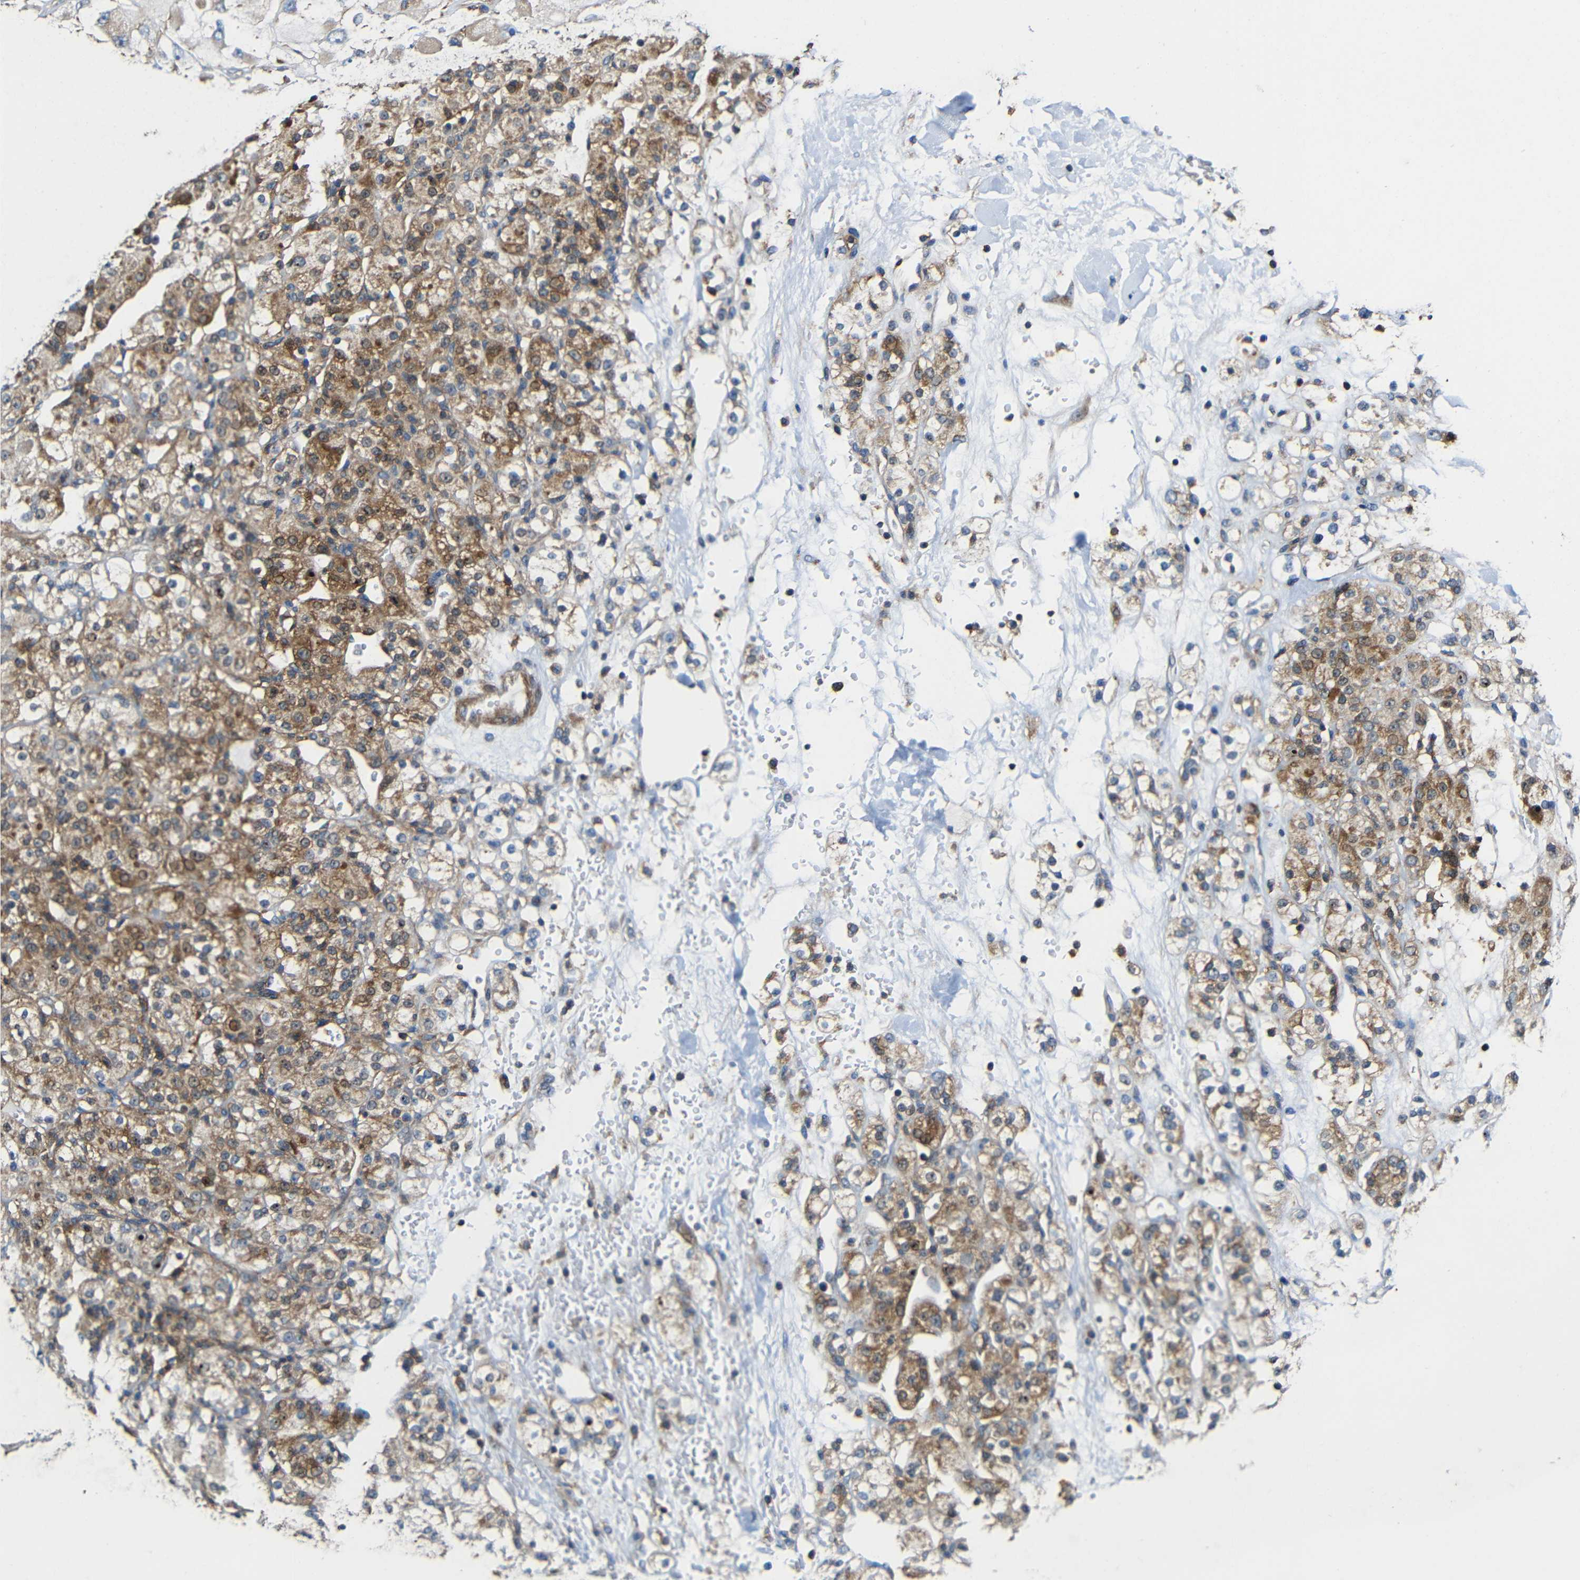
{"staining": {"intensity": "moderate", "quantity": ">75%", "location": "cytoplasmic/membranous"}, "tissue": "renal cancer", "cell_type": "Tumor cells", "image_type": "cancer", "snomed": [{"axis": "morphology", "description": "Normal tissue, NOS"}, {"axis": "morphology", "description": "Adenocarcinoma, NOS"}, {"axis": "topography", "description": "Kidney"}], "caption": "Immunohistochemistry of renal cancer exhibits medium levels of moderate cytoplasmic/membranous expression in approximately >75% of tumor cells.", "gene": "RHOT2", "patient": {"sex": "male", "age": 61}}